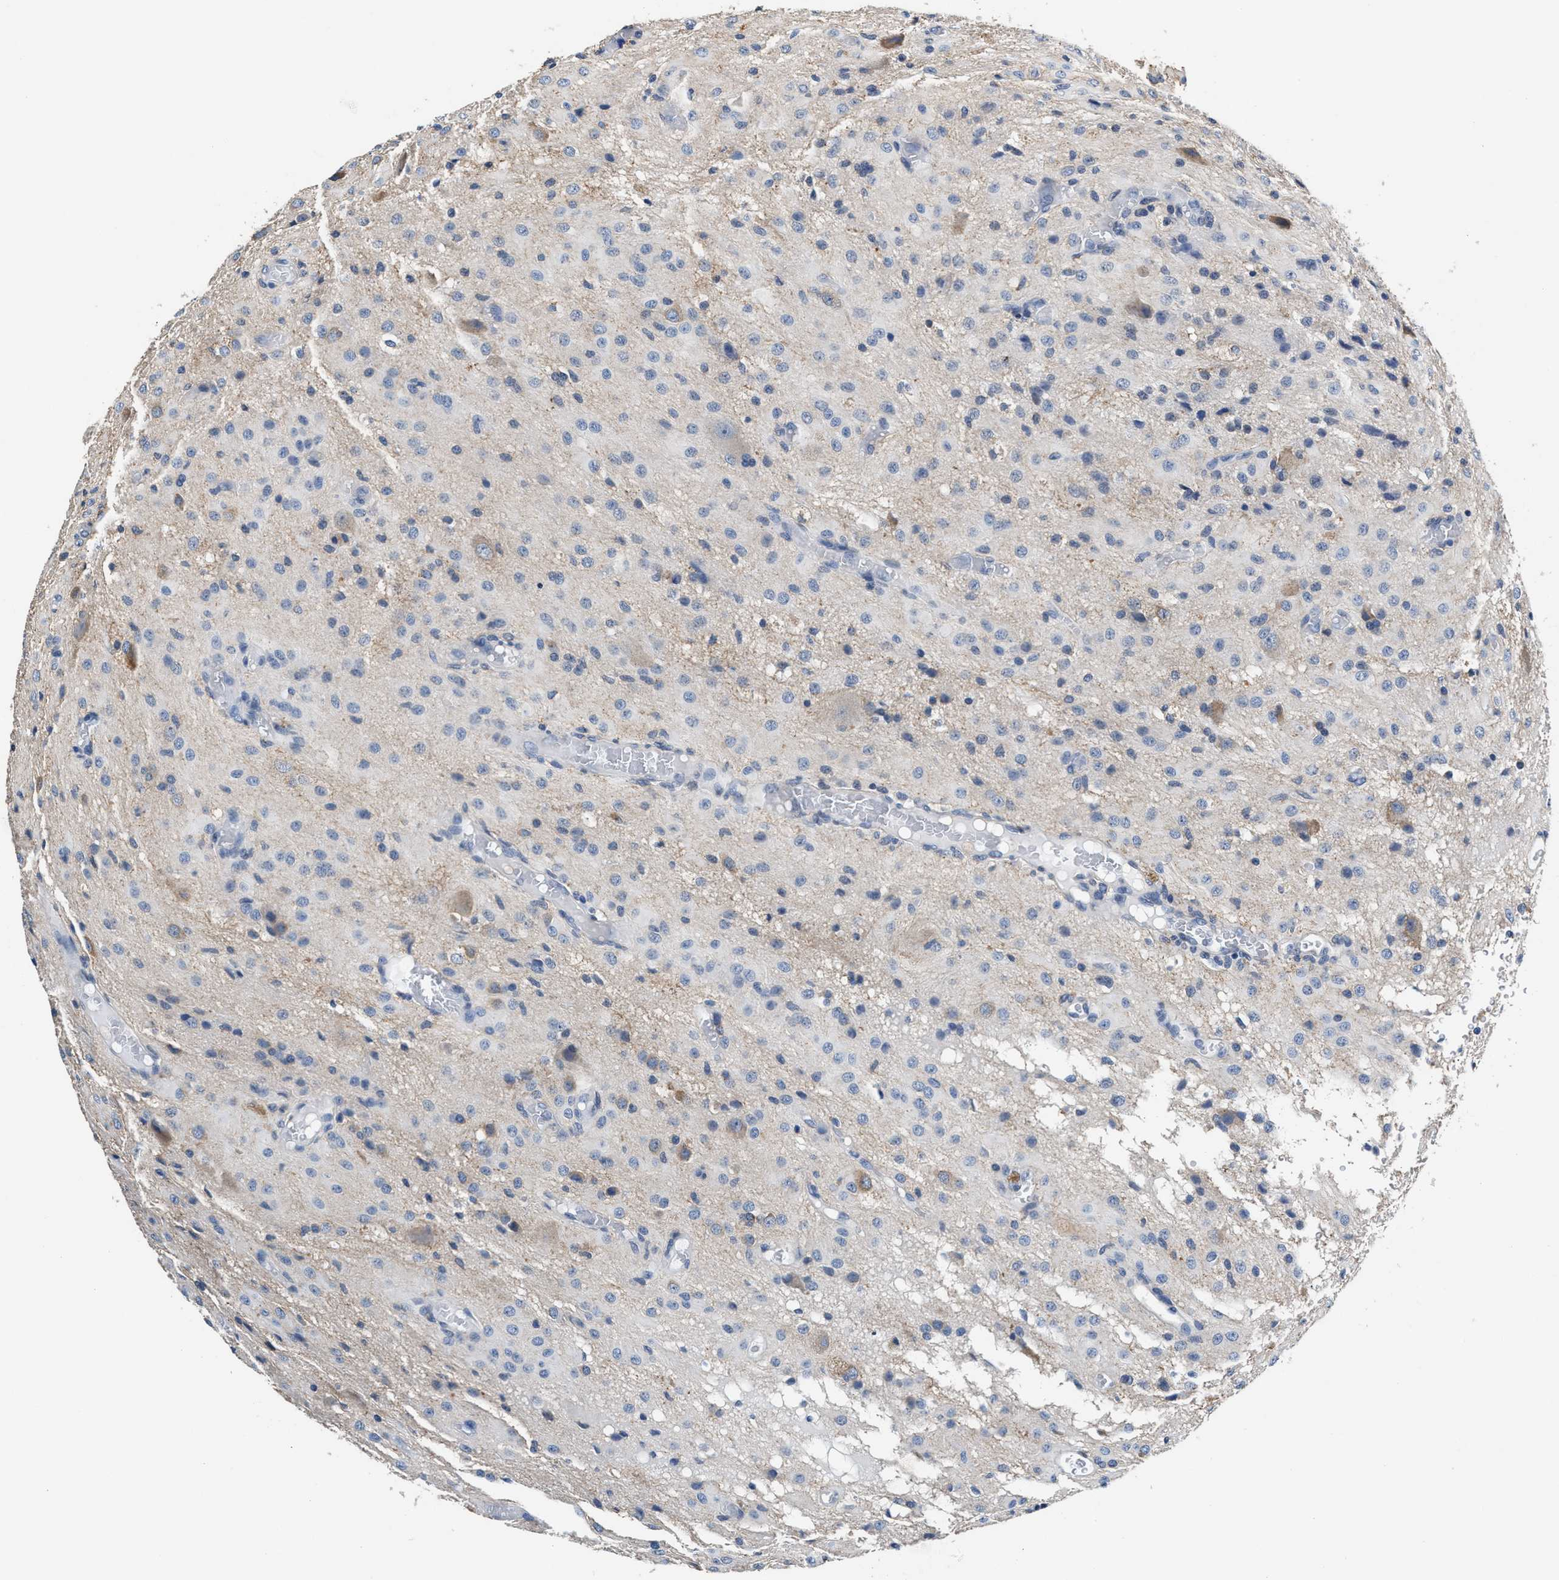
{"staining": {"intensity": "weak", "quantity": "<25%", "location": "cytoplasmic/membranous"}, "tissue": "glioma", "cell_type": "Tumor cells", "image_type": "cancer", "snomed": [{"axis": "morphology", "description": "Glioma, malignant, High grade"}, {"axis": "topography", "description": "Brain"}], "caption": "IHC photomicrograph of high-grade glioma (malignant) stained for a protein (brown), which reveals no staining in tumor cells. Brightfield microscopy of immunohistochemistry stained with DAB (brown) and hematoxylin (blue), captured at high magnification.", "gene": "MYH3", "patient": {"sex": "female", "age": 59}}